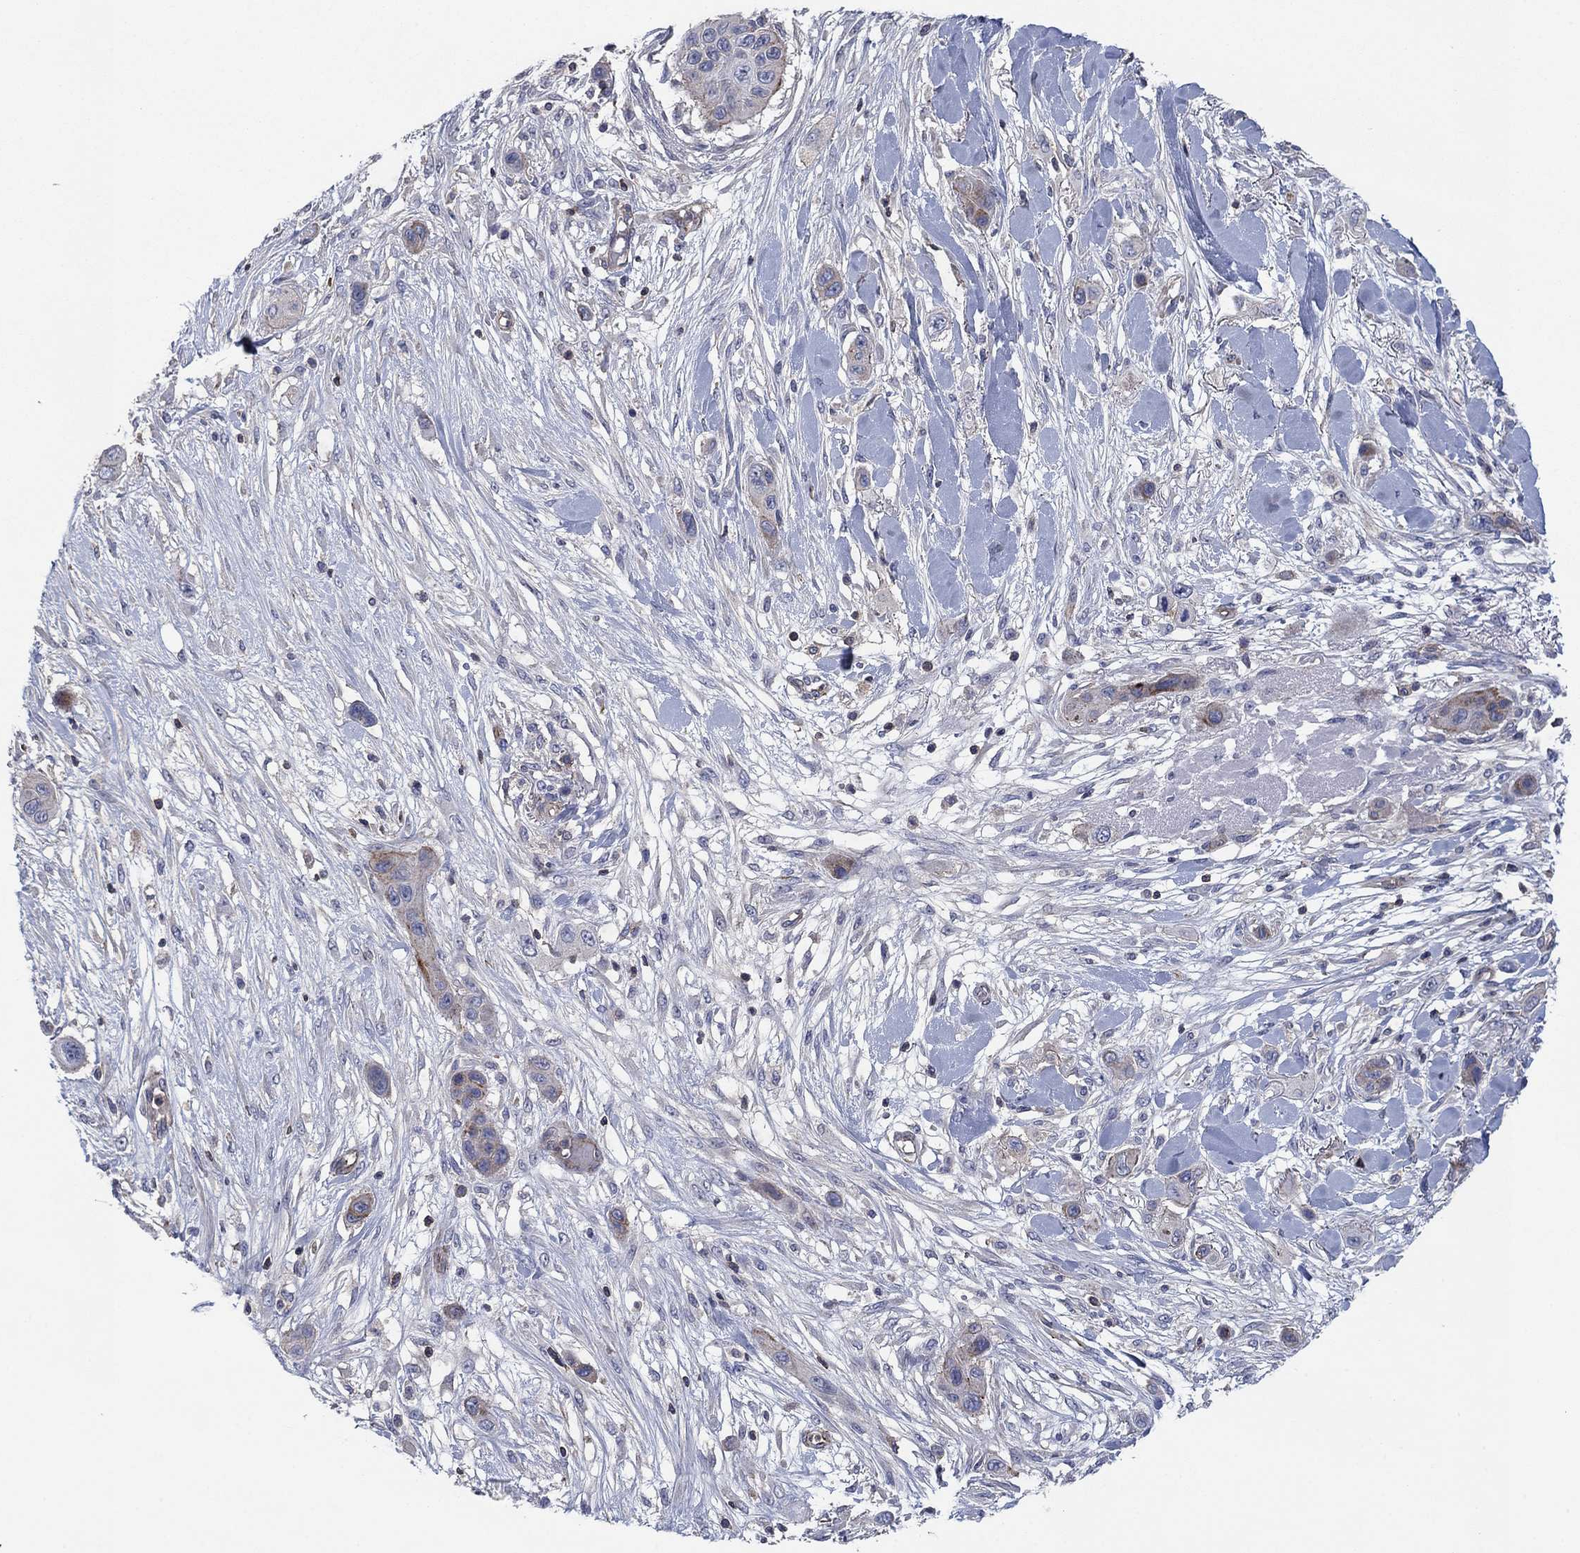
{"staining": {"intensity": "weak", "quantity": "<25%", "location": "cytoplasmic/membranous"}, "tissue": "skin cancer", "cell_type": "Tumor cells", "image_type": "cancer", "snomed": [{"axis": "morphology", "description": "Squamous cell carcinoma, NOS"}, {"axis": "topography", "description": "Skin"}], "caption": "Immunohistochemical staining of human squamous cell carcinoma (skin) demonstrates no significant staining in tumor cells.", "gene": "PSD4", "patient": {"sex": "male", "age": 79}}